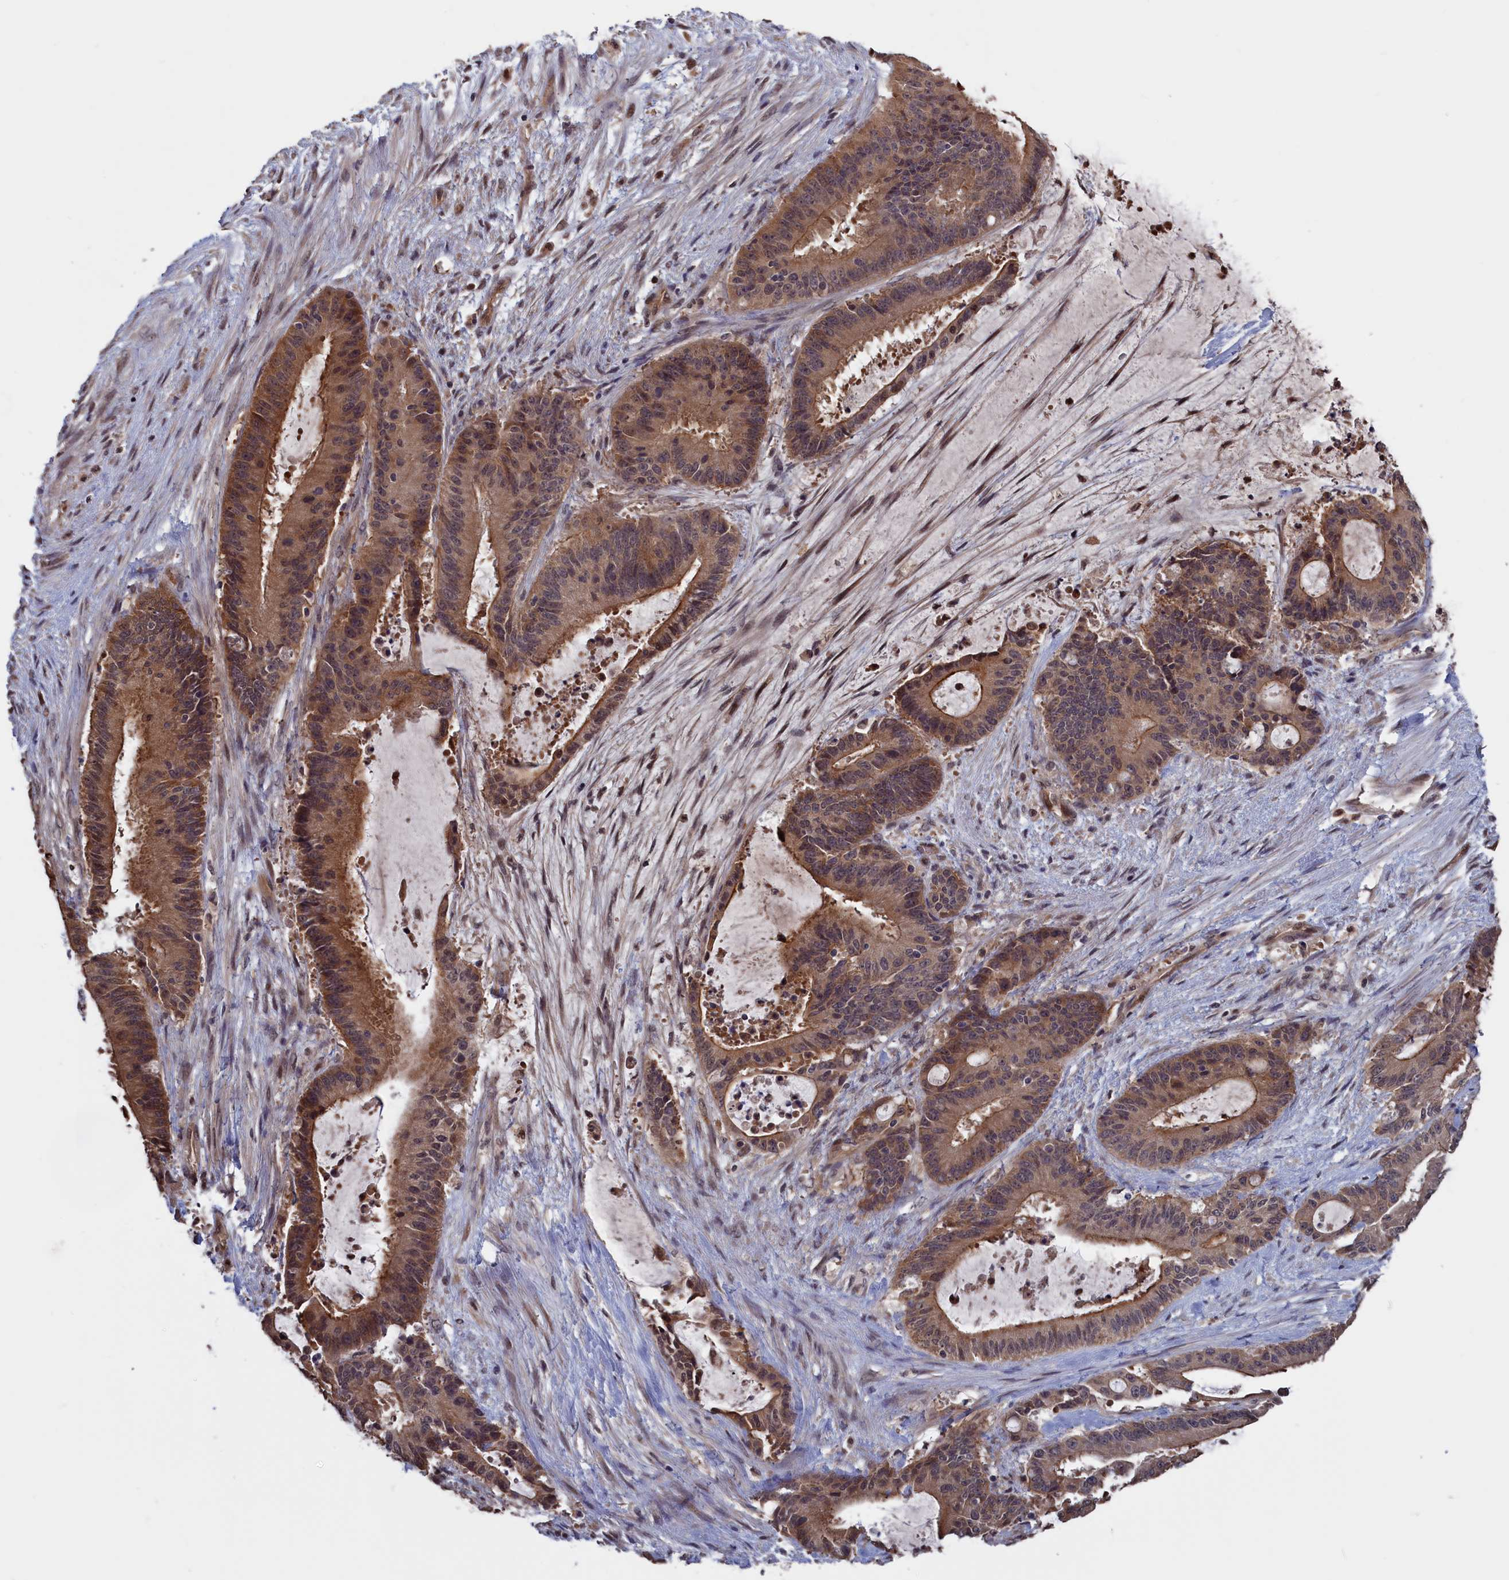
{"staining": {"intensity": "moderate", "quantity": ">75%", "location": "cytoplasmic/membranous,nuclear"}, "tissue": "liver cancer", "cell_type": "Tumor cells", "image_type": "cancer", "snomed": [{"axis": "morphology", "description": "Normal tissue, NOS"}, {"axis": "morphology", "description": "Cholangiocarcinoma"}, {"axis": "topography", "description": "Liver"}, {"axis": "topography", "description": "Peripheral nerve tissue"}], "caption": "An image showing moderate cytoplasmic/membranous and nuclear positivity in about >75% of tumor cells in liver cancer, as visualized by brown immunohistochemical staining.", "gene": "PLP2", "patient": {"sex": "female", "age": 73}}